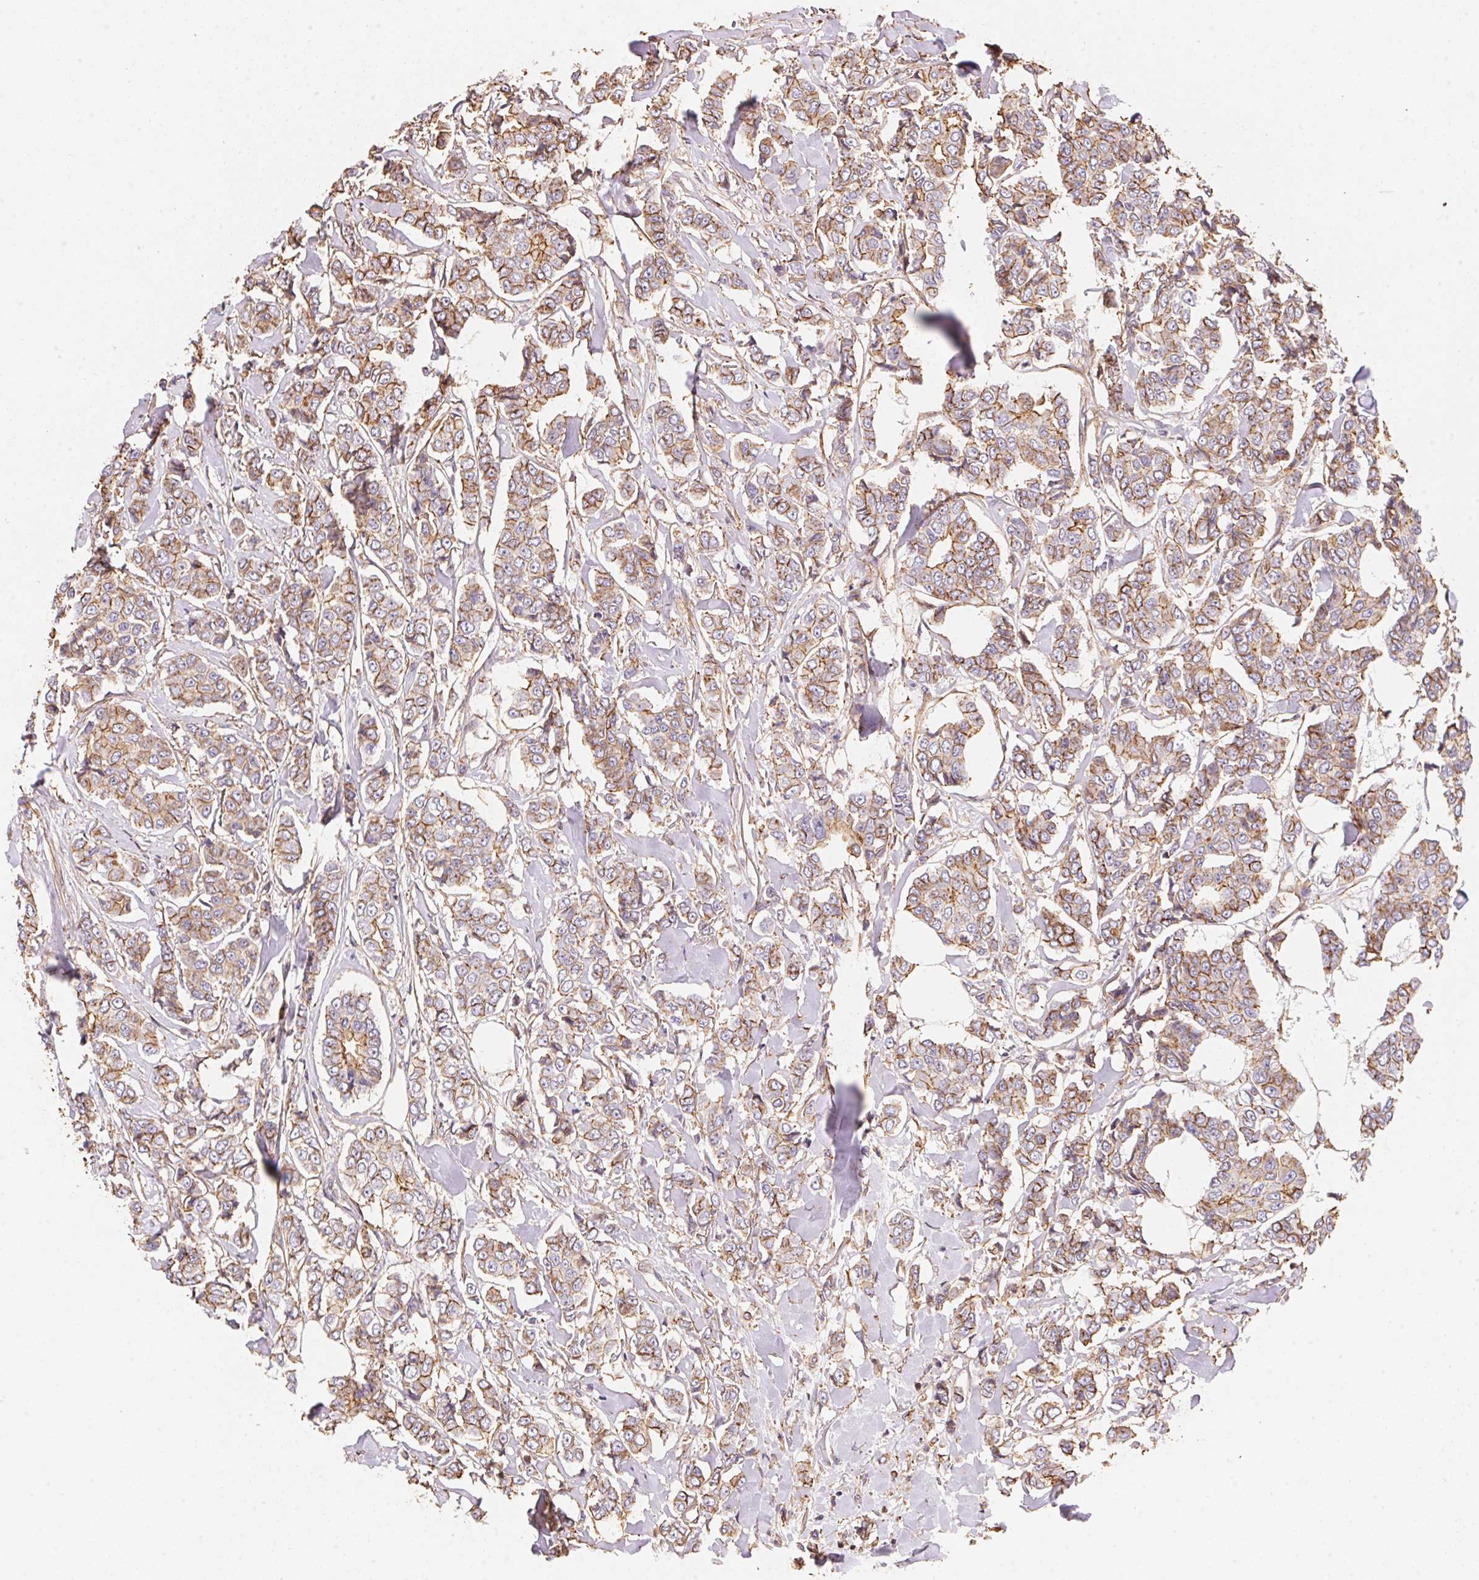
{"staining": {"intensity": "moderate", "quantity": ">75%", "location": "cytoplasmic/membranous"}, "tissue": "breast cancer", "cell_type": "Tumor cells", "image_type": "cancer", "snomed": [{"axis": "morphology", "description": "Duct carcinoma"}, {"axis": "topography", "description": "Breast"}], "caption": "Immunohistochemical staining of breast cancer (intraductal carcinoma) demonstrates moderate cytoplasmic/membranous protein staining in approximately >75% of tumor cells.", "gene": "FRAS1", "patient": {"sex": "female", "age": 94}}